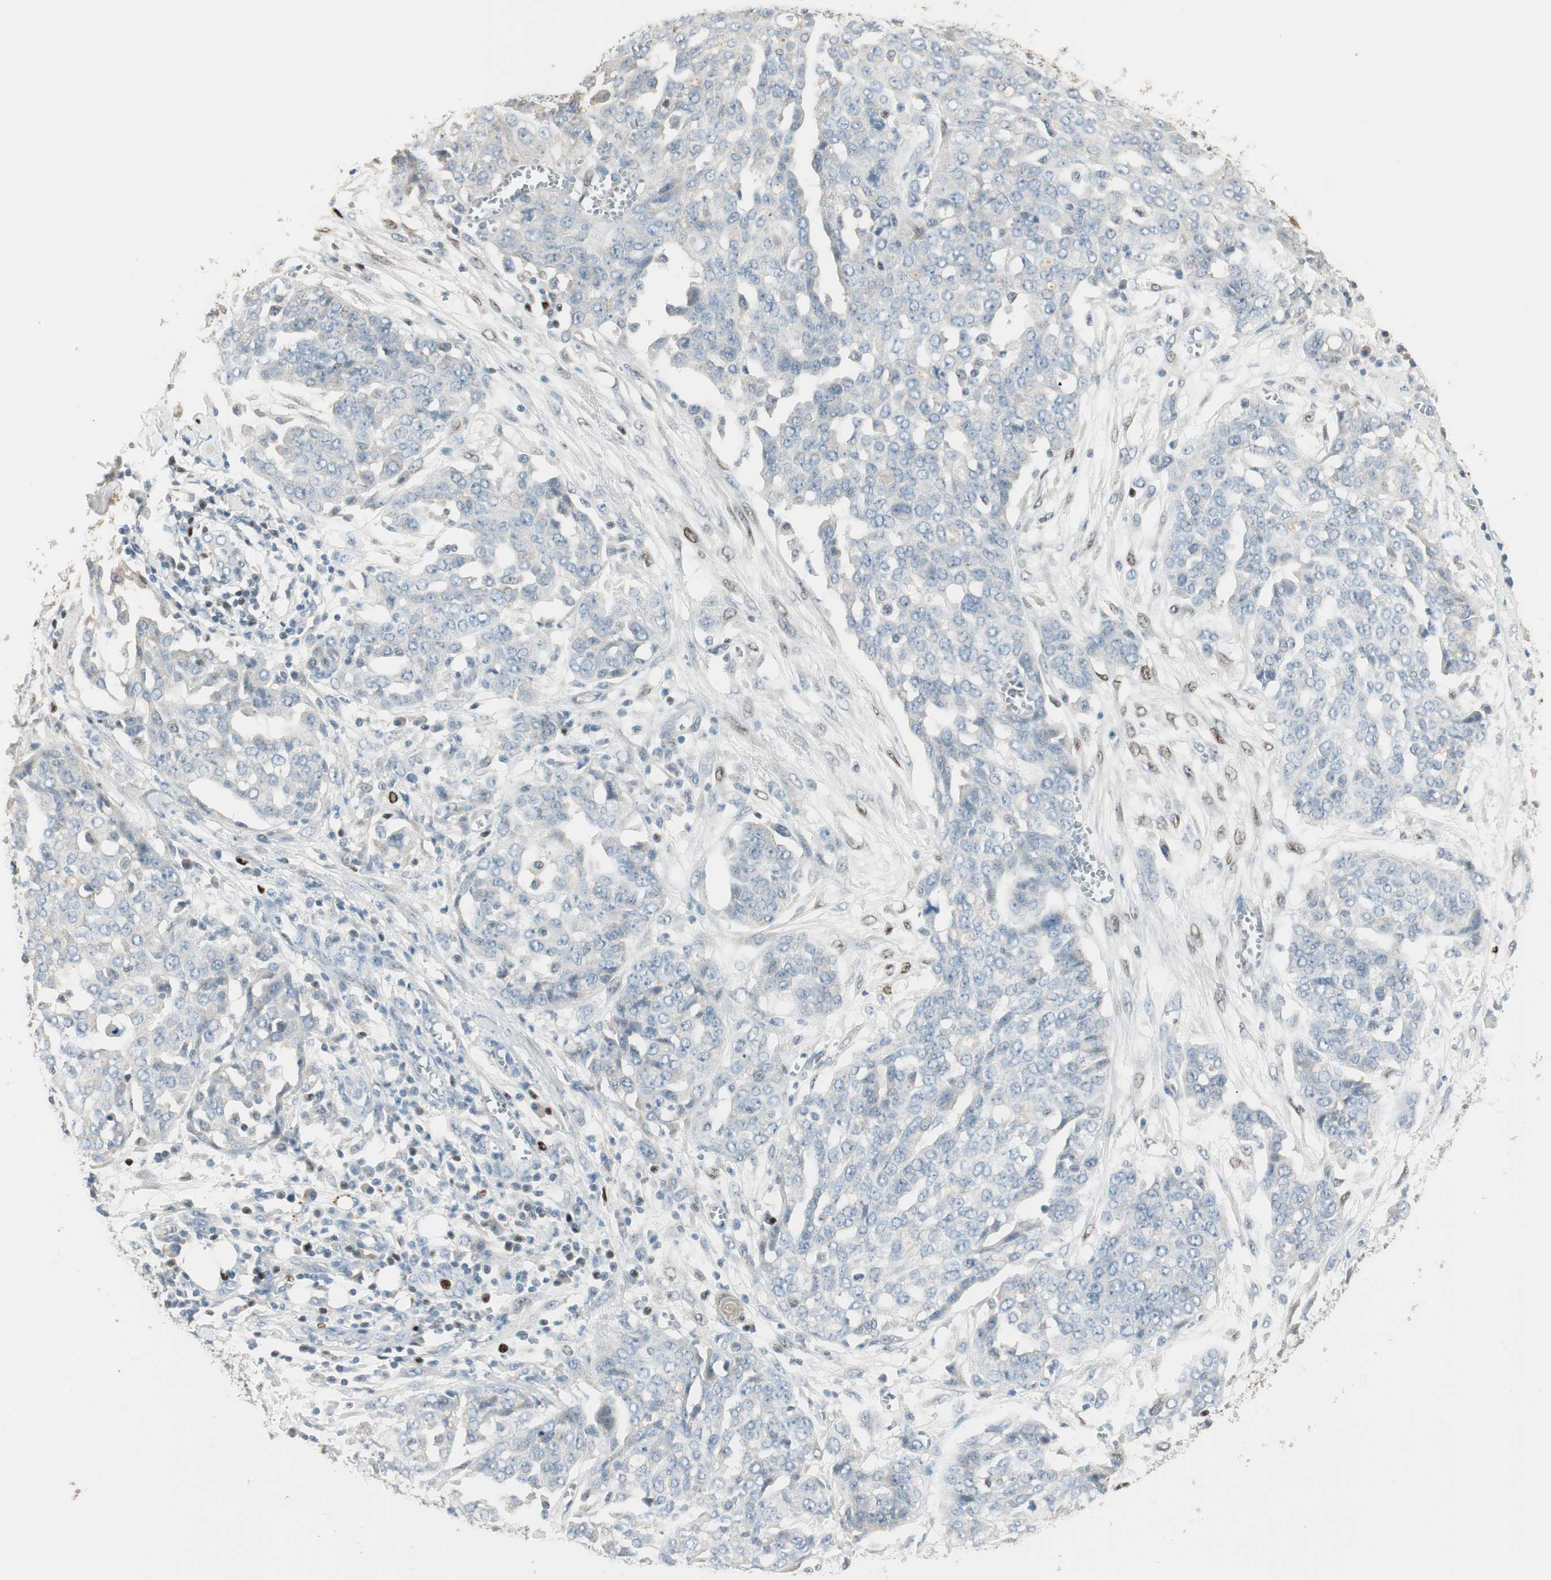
{"staining": {"intensity": "negative", "quantity": "none", "location": "none"}, "tissue": "ovarian cancer", "cell_type": "Tumor cells", "image_type": "cancer", "snomed": [{"axis": "morphology", "description": "Cystadenocarcinoma, serous, NOS"}, {"axis": "topography", "description": "Soft tissue"}, {"axis": "topography", "description": "Ovary"}], "caption": "The photomicrograph demonstrates no staining of tumor cells in ovarian serous cystadenocarcinoma.", "gene": "RUNX2", "patient": {"sex": "female", "age": 57}}